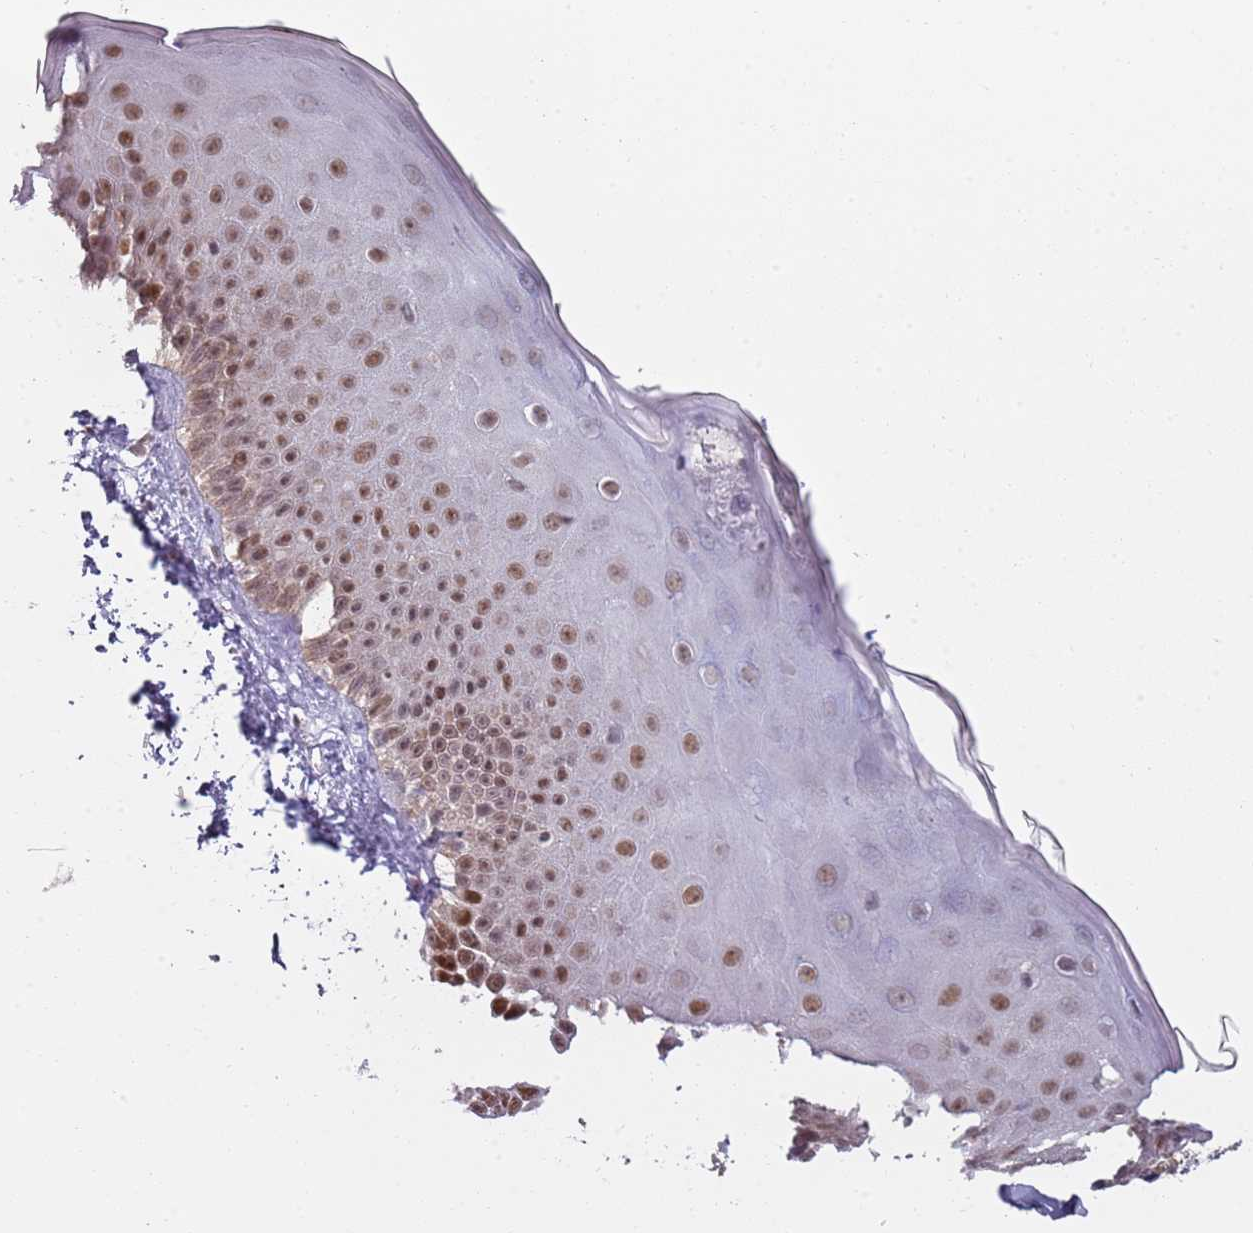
{"staining": {"intensity": "negative", "quantity": "none", "location": "none"}, "tissue": "skin", "cell_type": "Fibroblasts", "image_type": "normal", "snomed": [{"axis": "morphology", "description": "Normal tissue, NOS"}, {"axis": "topography", "description": "Skin"}], "caption": "The micrograph shows no staining of fibroblasts in unremarkable skin. (Brightfield microscopy of DAB (3,3'-diaminobenzidine) IHC at high magnification).", "gene": "SMARCAL1", "patient": {"sex": "male", "age": 52}}